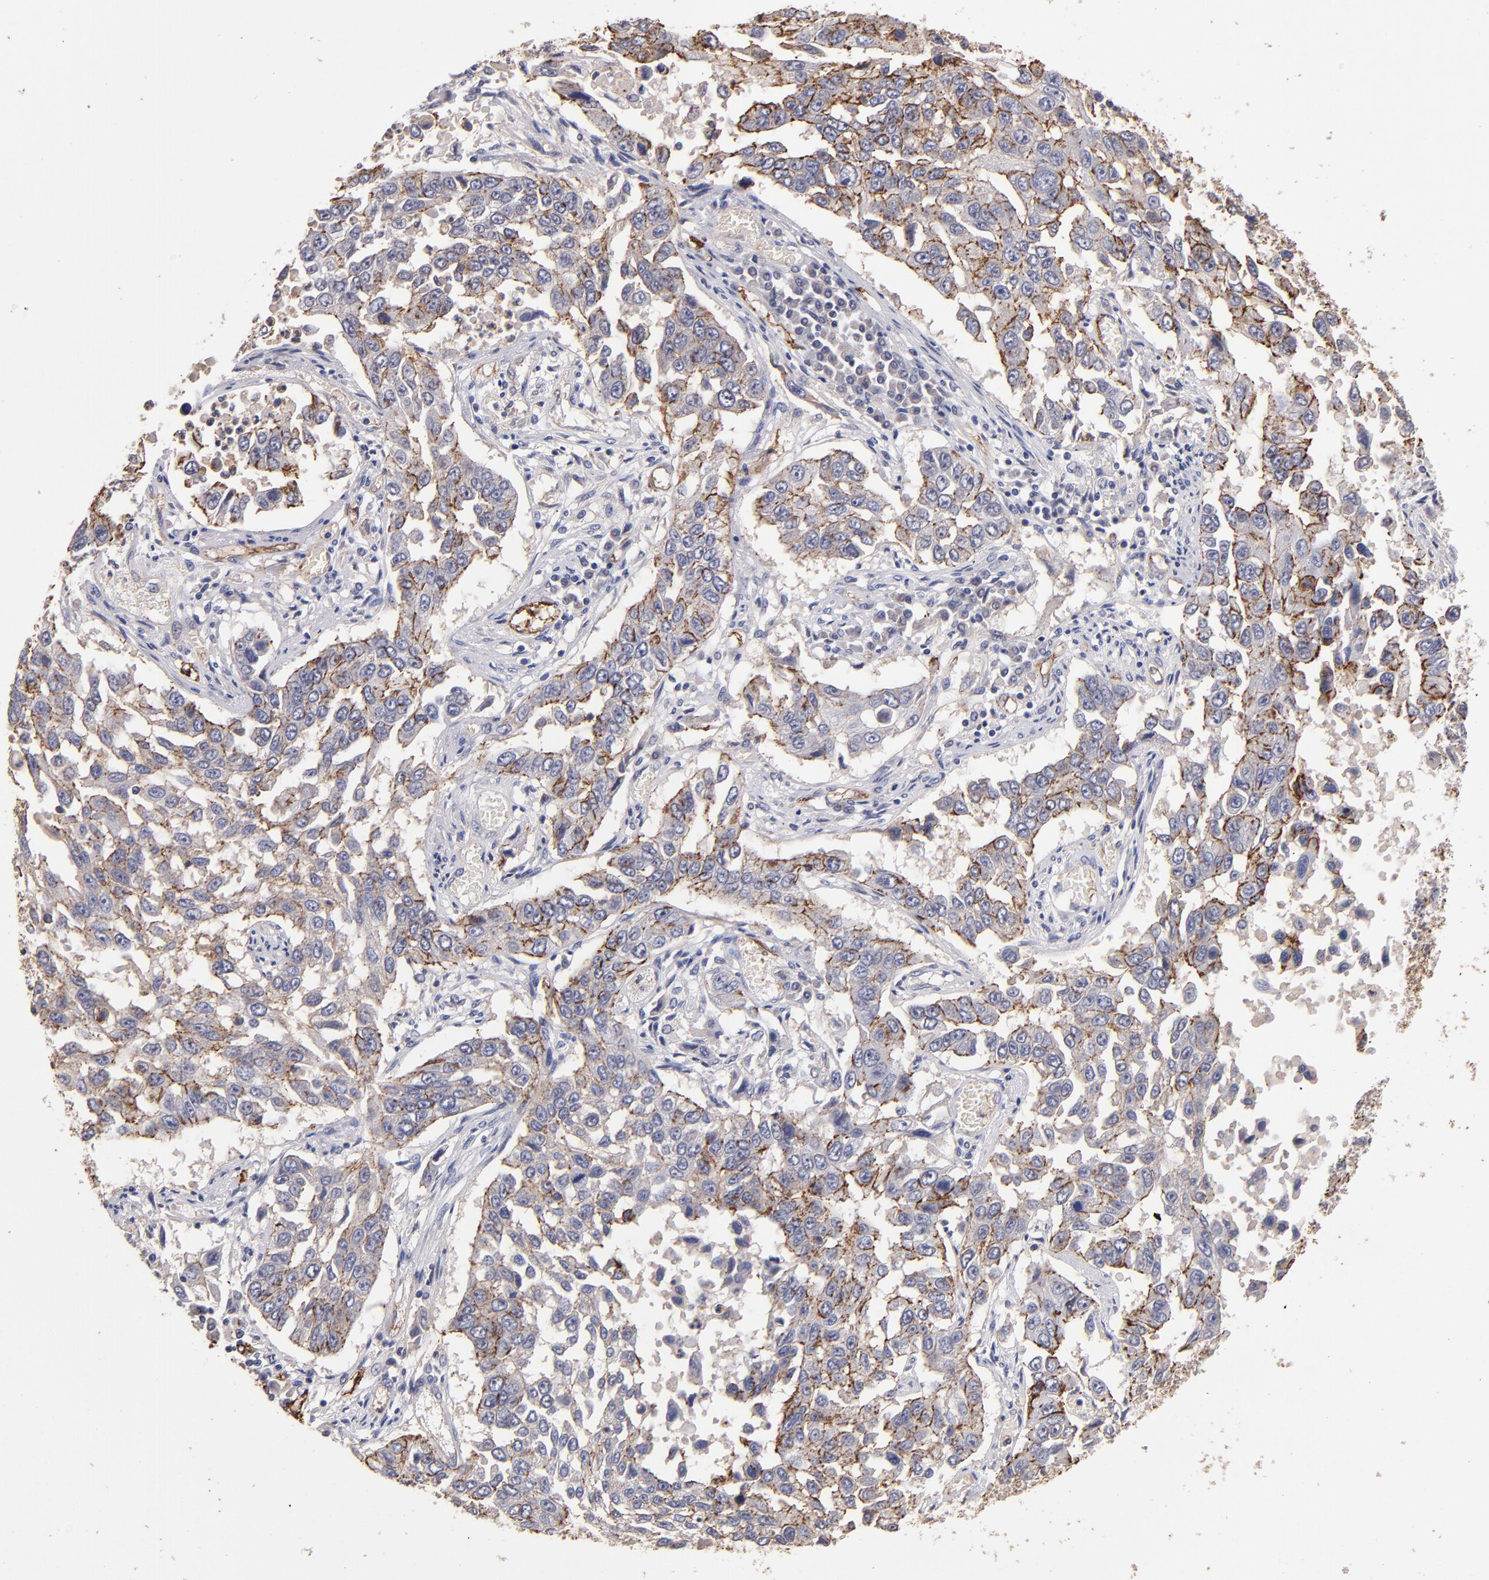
{"staining": {"intensity": "moderate", "quantity": ">75%", "location": "cytoplasmic/membranous"}, "tissue": "lung cancer", "cell_type": "Tumor cells", "image_type": "cancer", "snomed": [{"axis": "morphology", "description": "Squamous cell carcinoma, NOS"}, {"axis": "topography", "description": "Lung"}], "caption": "Human lung cancer (squamous cell carcinoma) stained with a protein marker exhibits moderate staining in tumor cells.", "gene": "CLDN5", "patient": {"sex": "male", "age": 71}}